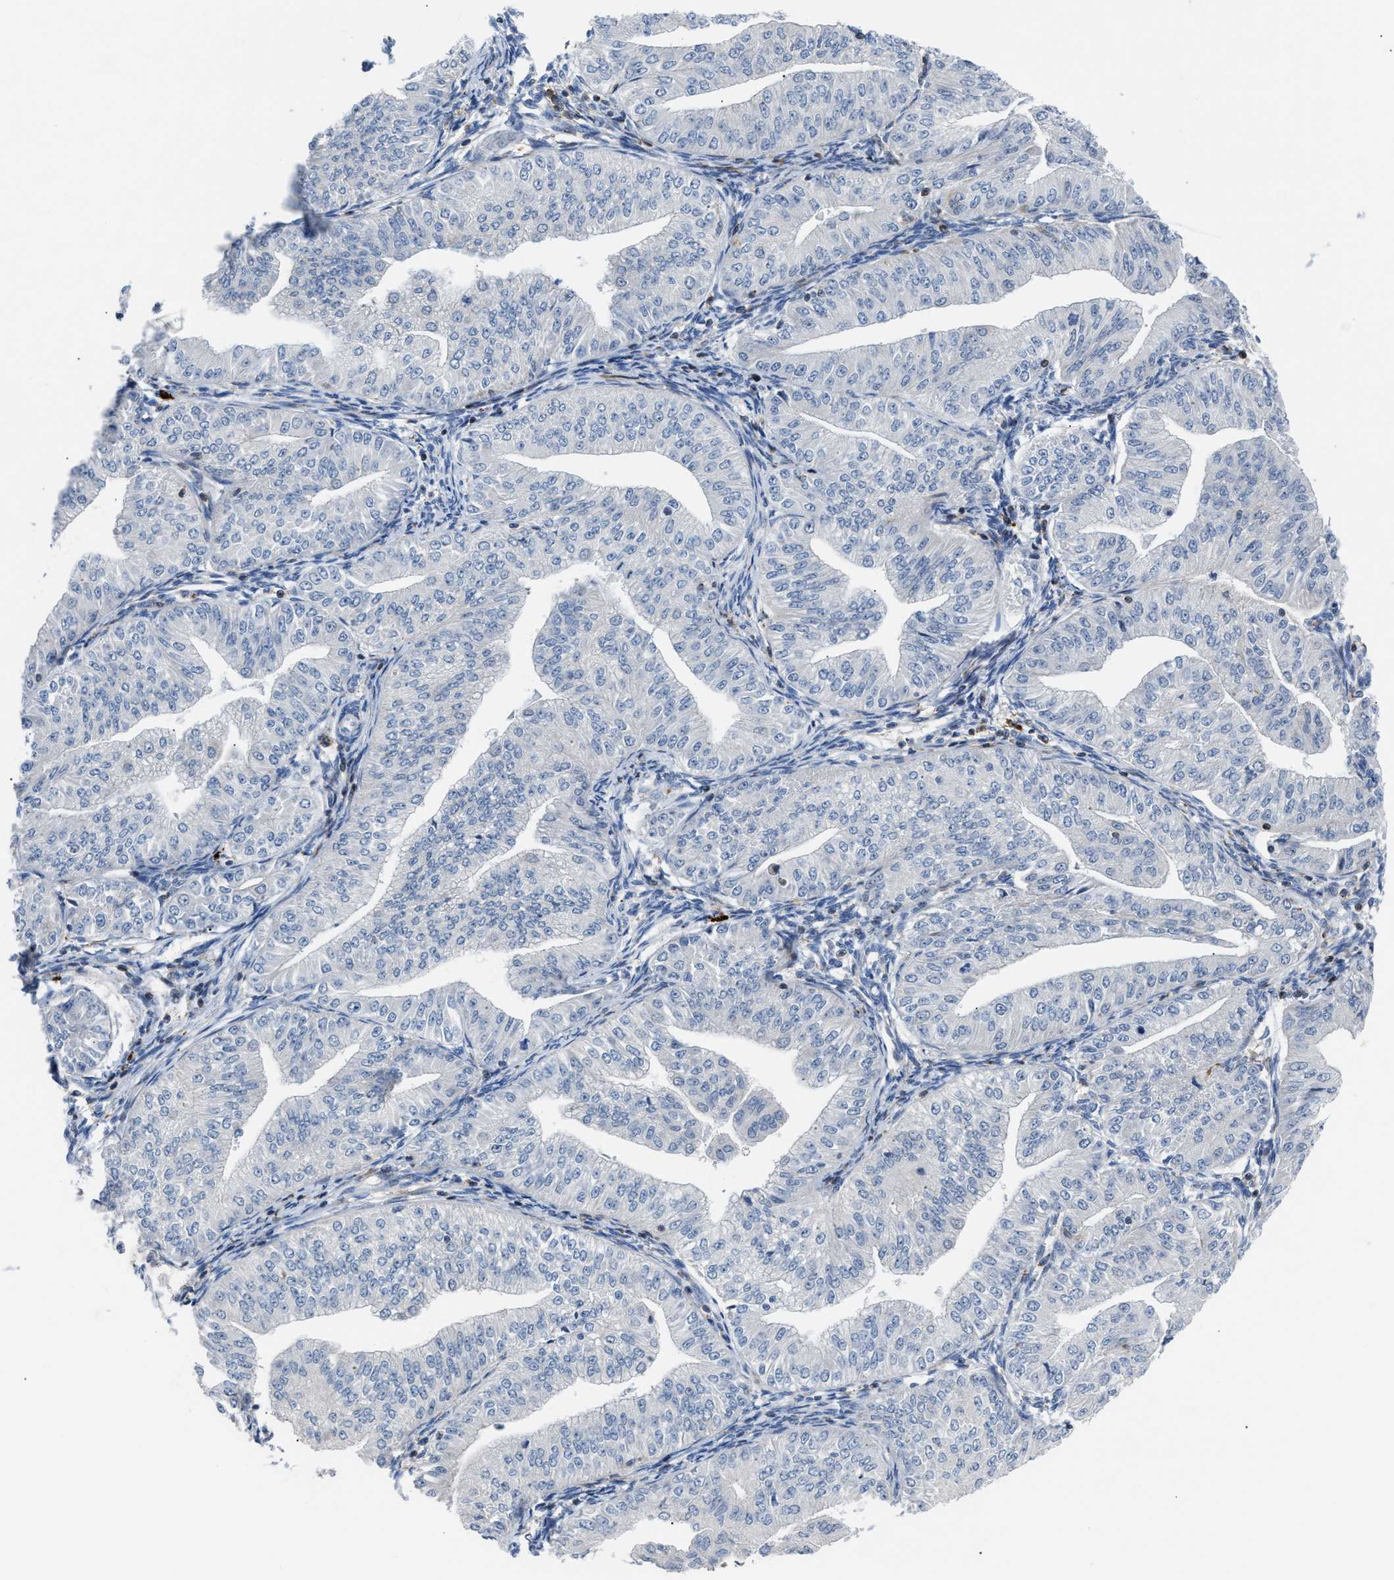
{"staining": {"intensity": "negative", "quantity": "none", "location": "none"}, "tissue": "endometrial cancer", "cell_type": "Tumor cells", "image_type": "cancer", "snomed": [{"axis": "morphology", "description": "Normal tissue, NOS"}, {"axis": "morphology", "description": "Adenocarcinoma, NOS"}, {"axis": "topography", "description": "Endometrium"}], "caption": "The photomicrograph reveals no significant staining in tumor cells of endometrial adenocarcinoma.", "gene": "ATP9A", "patient": {"sex": "female", "age": 53}}